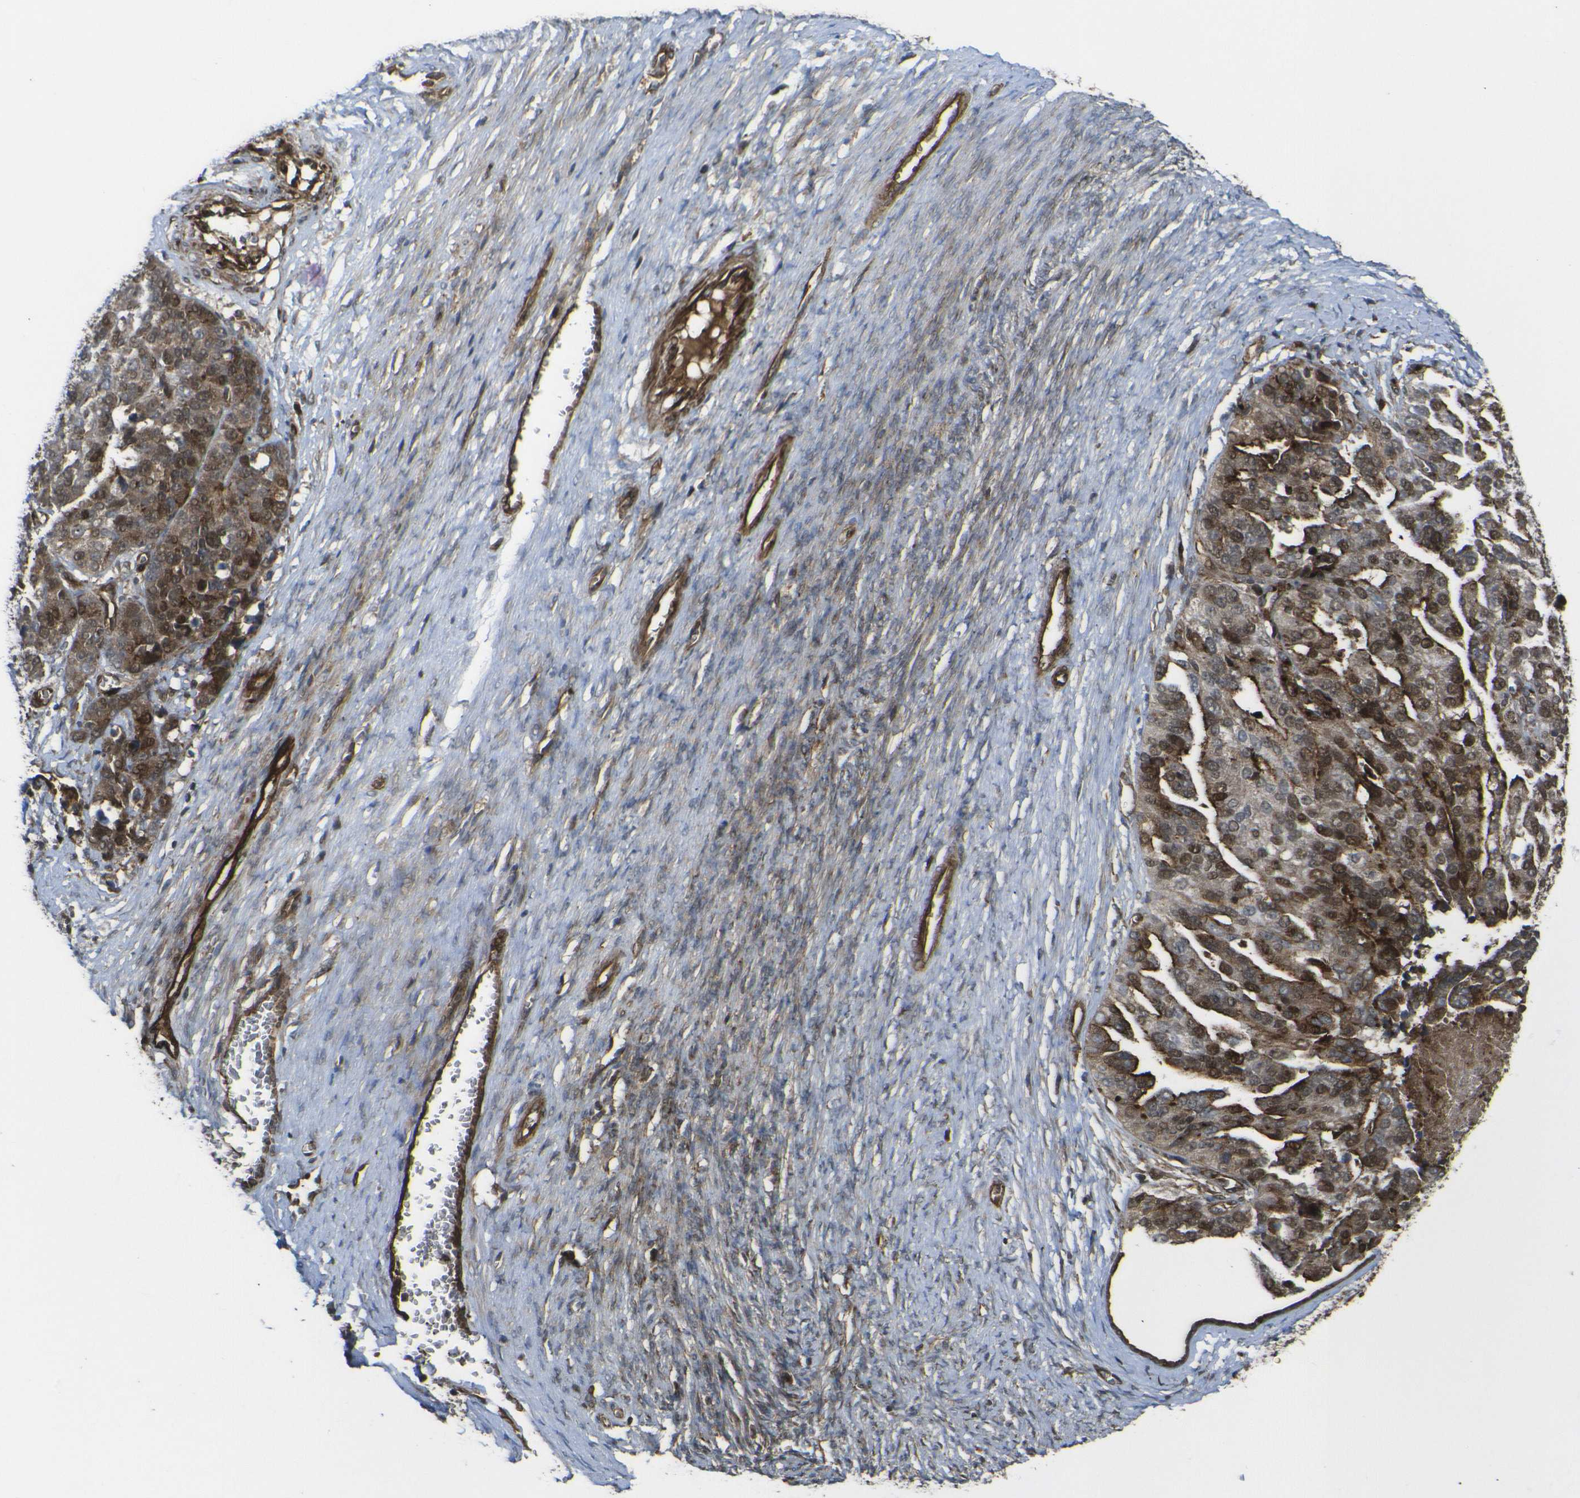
{"staining": {"intensity": "moderate", "quantity": ">75%", "location": "cytoplasmic/membranous,nuclear"}, "tissue": "ovarian cancer", "cell_type": "Tumor cells", "image_type": "cancer", "snomed": [{"axis": "morphology", "description": "Cystadenocarcinoma, serous, NOS"}, {"axis": "topography", "description": "Ovary"}], "caption": "Immunohistochemical staining of human serous cystadenocarcinoma (ovarian) reveals moderate cytoplasmic/membranous and nuclear protein staining in approximately >75% of tumor cells. The staining is performed using DAB (3,3'-diaminobenzidine) brown chromogen to label protein expression. The nuclei are counter-stained blue using hematoxylin.", "gene": "ECE1", "patient": {"sex": "female", "age": 44}}